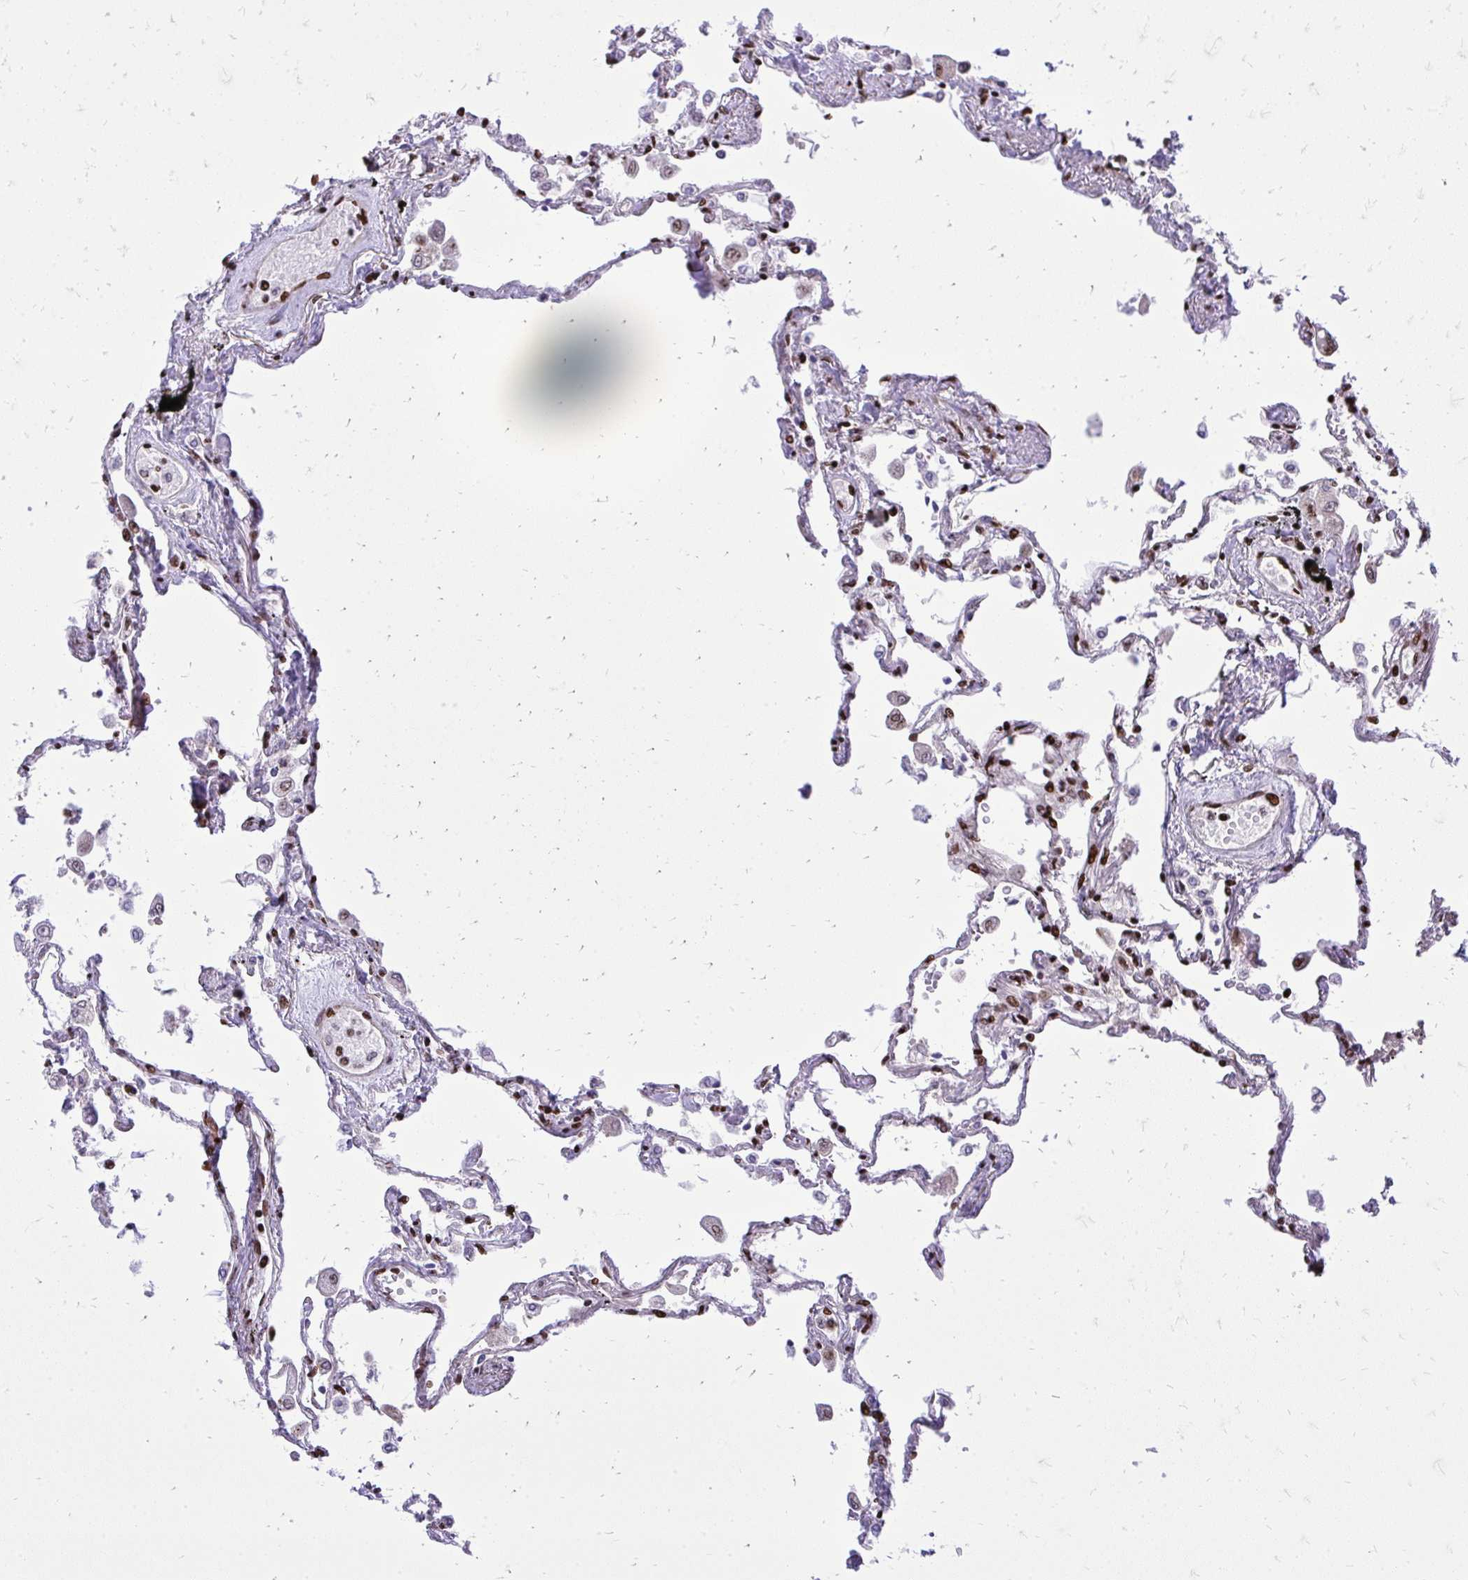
{"staining": {"intensity": "strong", "quantity": "25%-75%", "location": "nuclear"}, "tissue": "lung", "cell_type": "Alveolar cells", "image_type": "normal", "snomed": [{"axis": "morphology", "description": "Normal tissue, NOS"}, {"axis": "morphology", "description": "Adenocarcinoma, NOS"}, {"axis": "topography", "description": "Cartilage tissue"}, {"axis": "topography", "description": "Lung"}], "caption": "Immunohistochemical staining of benign human lung displays 25%-75% levels of strong nuclear protein staining in approximately 25%-75% of alveolar cells.", "gene": "TBL1Y", "patient": {"sex": "female", "age": 67}}